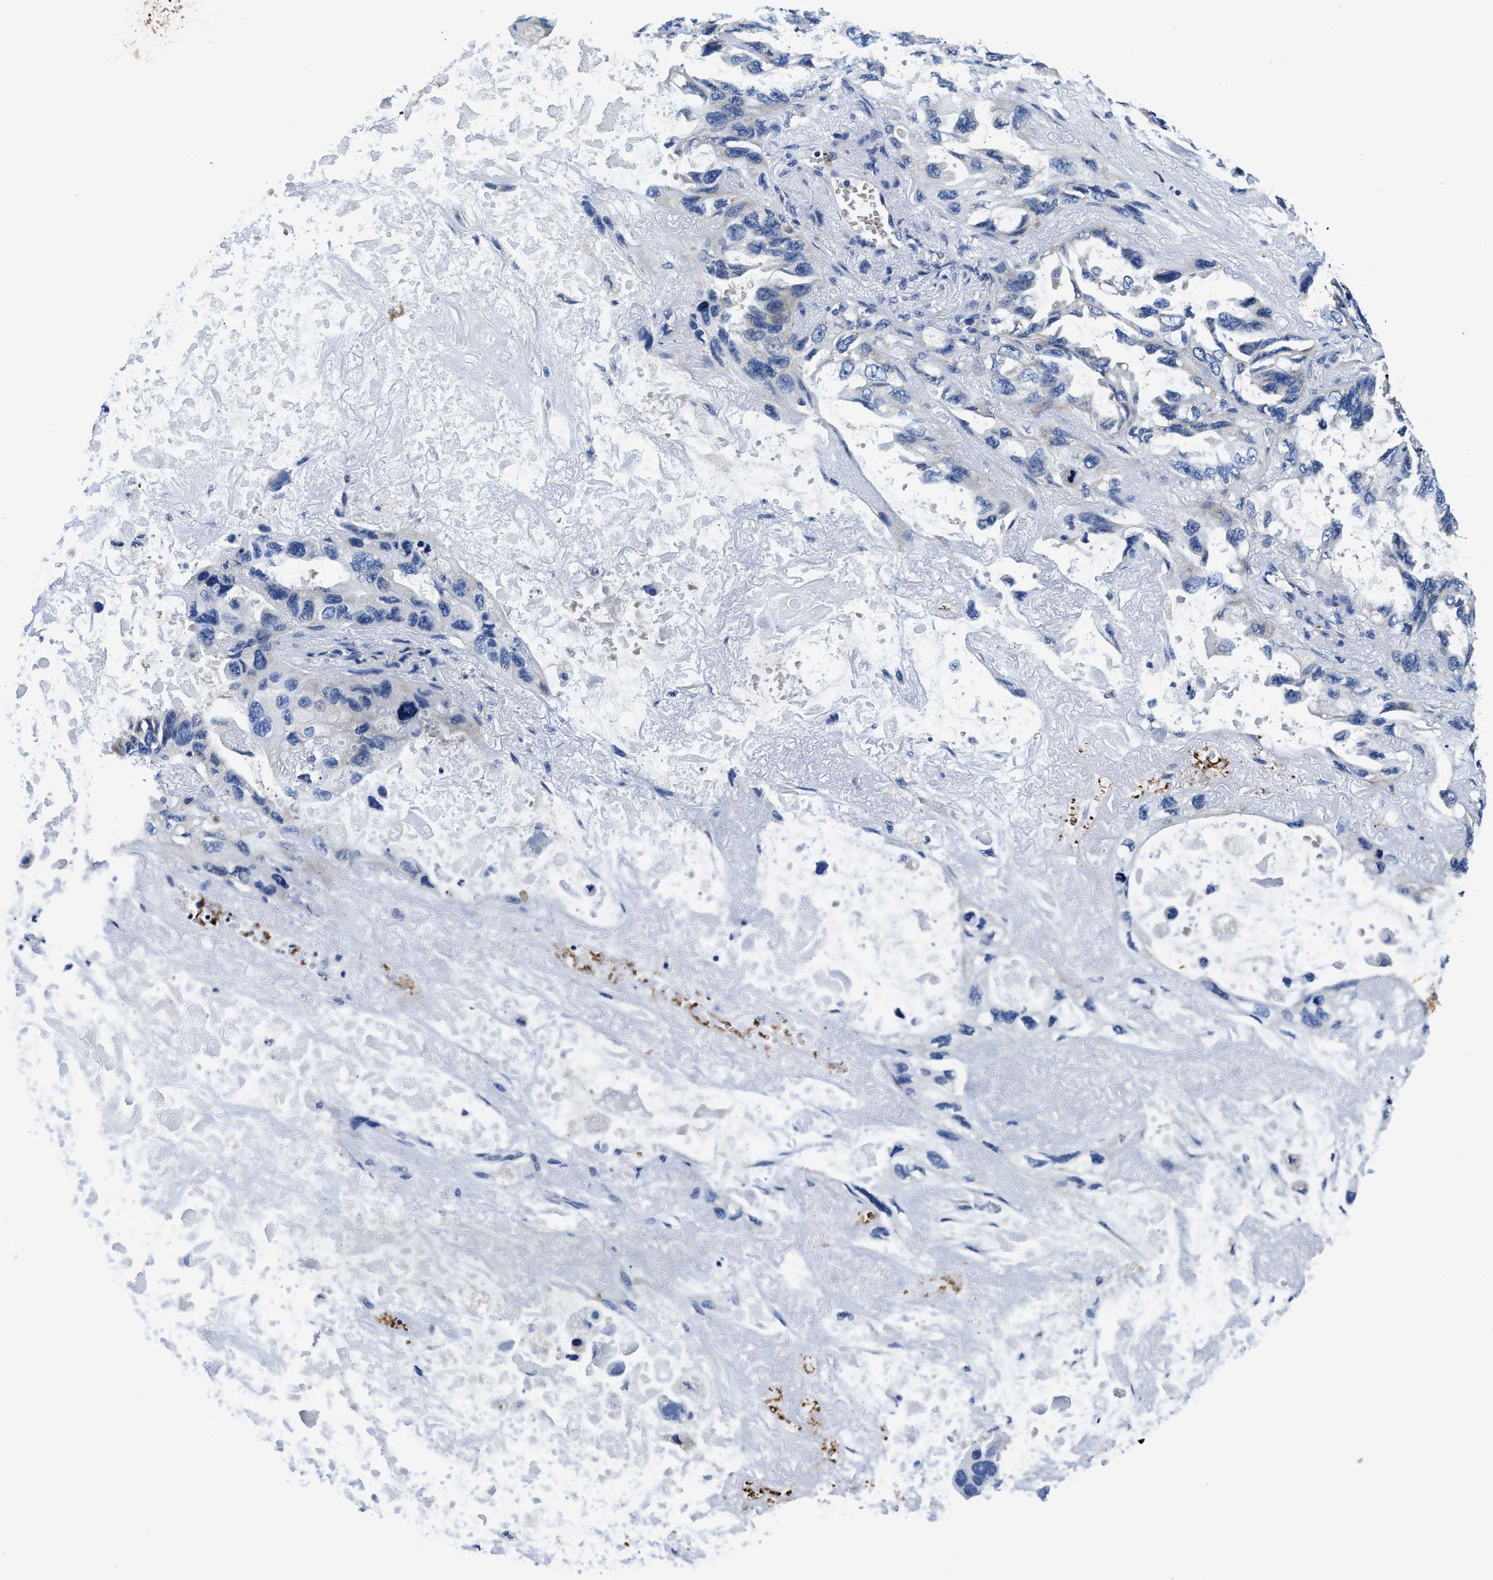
{"staining": {"intensity": "negative", "quantity": "none", "location": "none"}, "tissue": "lung cancer", "cell_type": "Tumor cells", "image_type": "cancer", "snomed": [{"axis": "morphology", "description": "Squamous cell carcinoma, NOS"}, {"axis": "topography", "description": "Lung"}], "caption": "Immunohistochemistry histopathology image of human lung cancer stained for a protein (brown), which shows no expression in tumor cells.", "gene": "PHLPP1", "patient": {"sex": "female", "age": 73}}